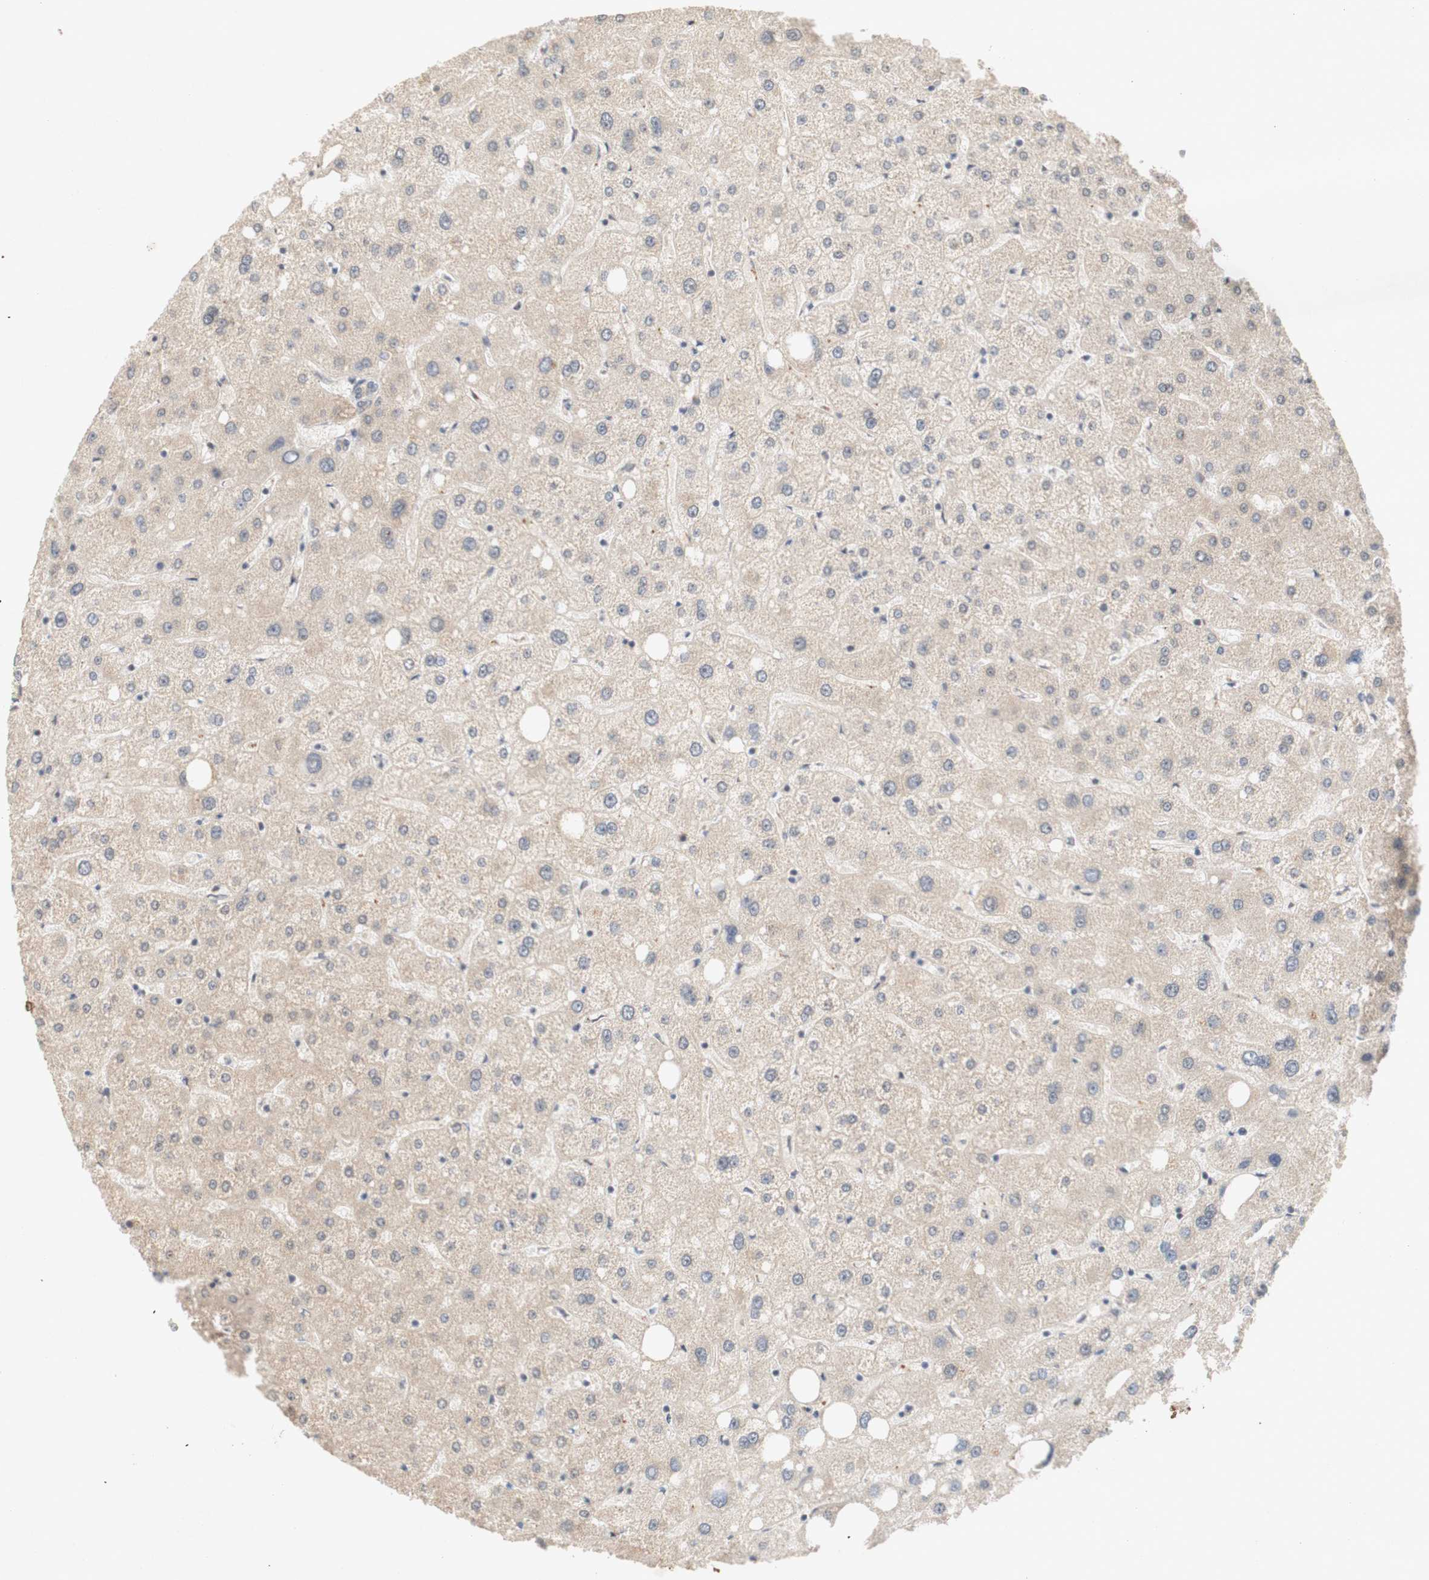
{"staining": {"intensity": "negative", "quantity": "none", "location": "none"}, "tissue": "liver", "cell_type": "Cholangiocytes", "image_type": "normal", "snomed": [{"axis": "morphology", "description": "Normal tissue, NOS"}, {"axis": "topography", "description": "Liver"}], "caption": "DAB (3,3'-diaminobenzidine) immunohistochemical staining of normal human liver exhibits no significant staining in cholangiocytes.", "gene": "PIN1", "patient": {"sex": "male", "age": 73}}